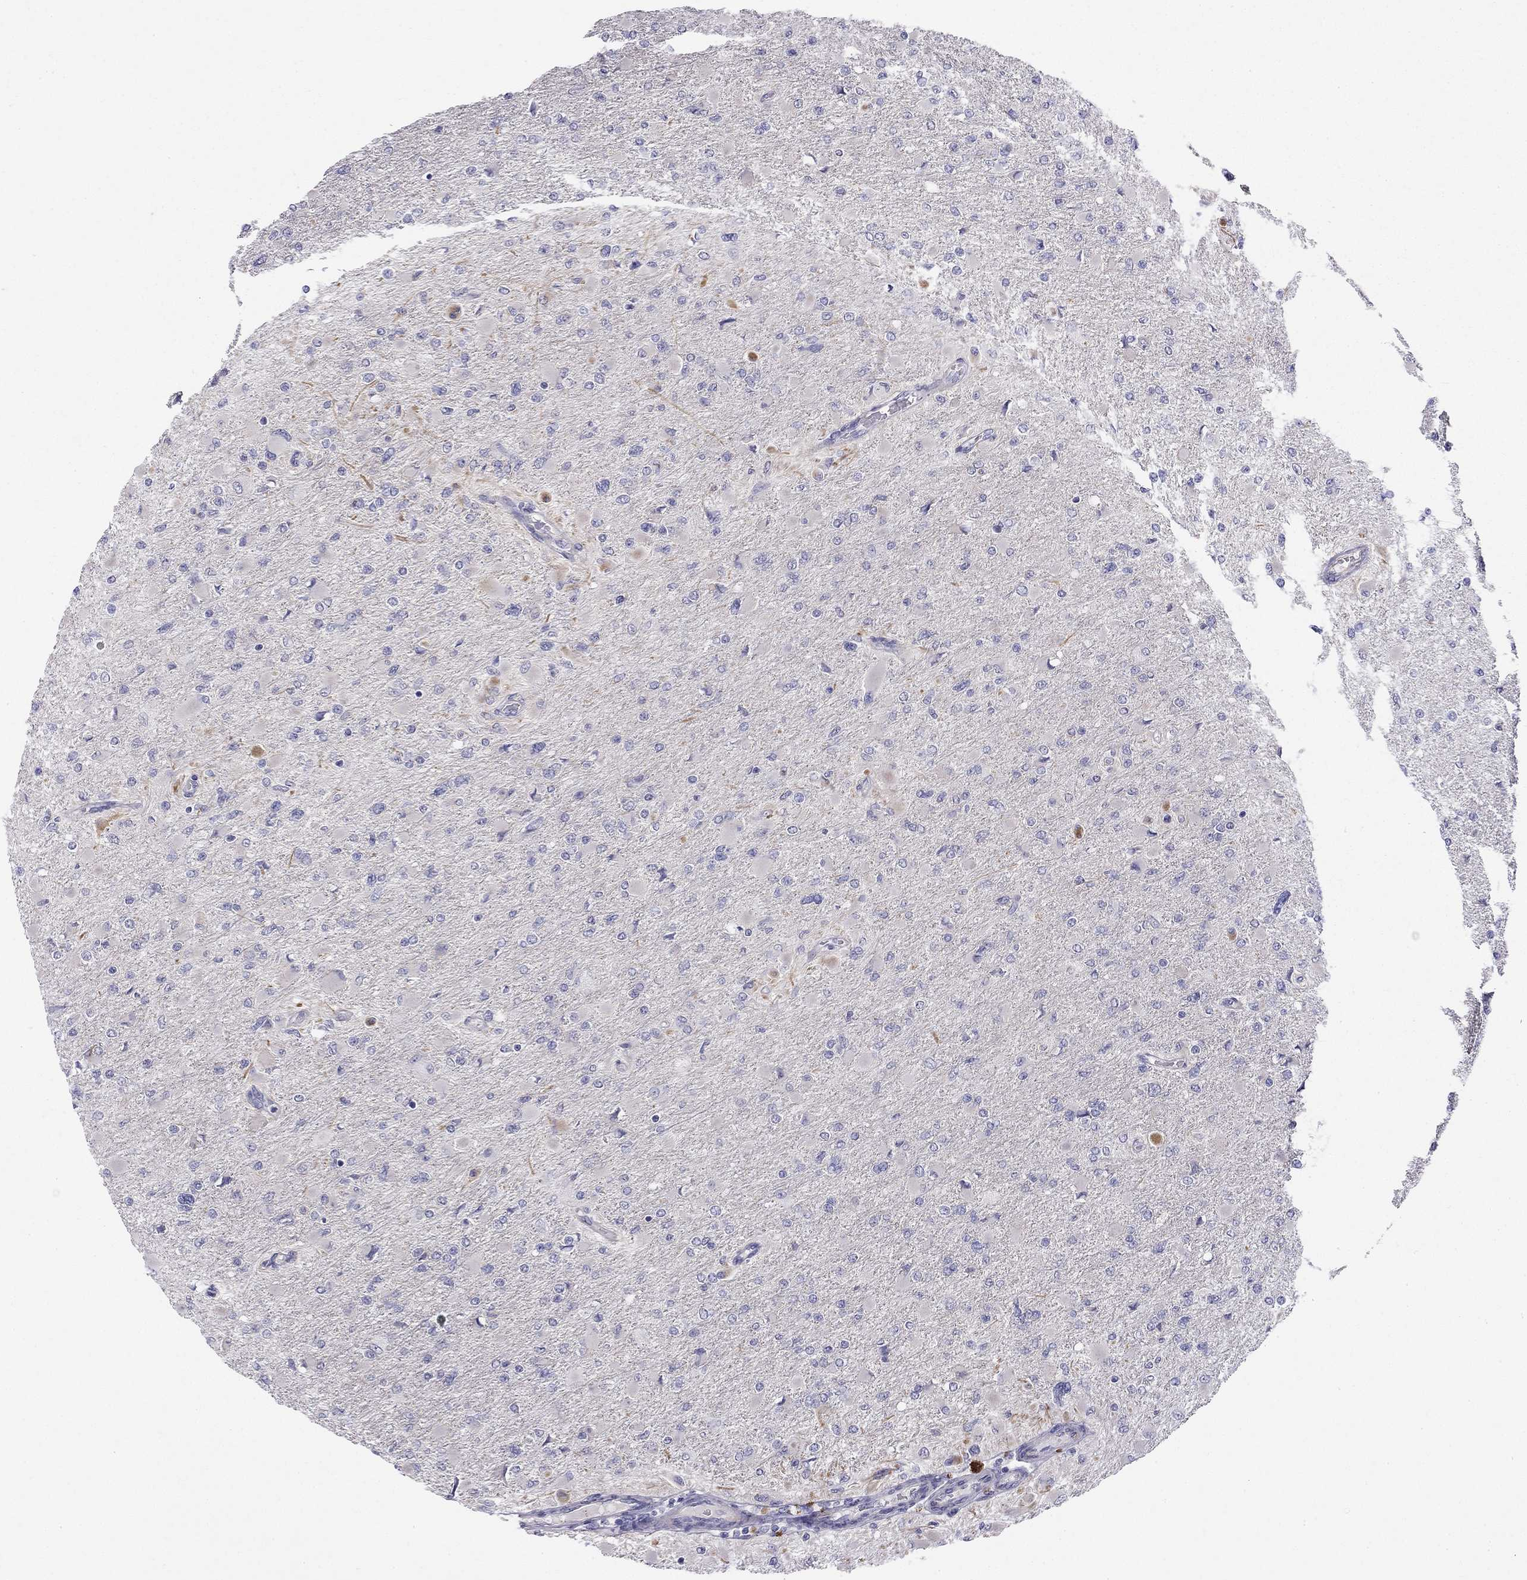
{"staining": {"intensity": "negative", "quantity": "none", "location": "none"}, "tissue": "glioma", "cell_type": "Tumor cells", "image_type": "cancer", "snomed": [{"axis": "morphology", "description": "Glioma, malignant, High grade"}, {"axis": "topography", "description": "Cerebral cortex"}], "caption": "This is an IHC micrograph of malignant glioma (high-grade). There is no positivity in tumor cells.", "gene": "RTL1", "patient": {"sex": "female", "age": 36}}